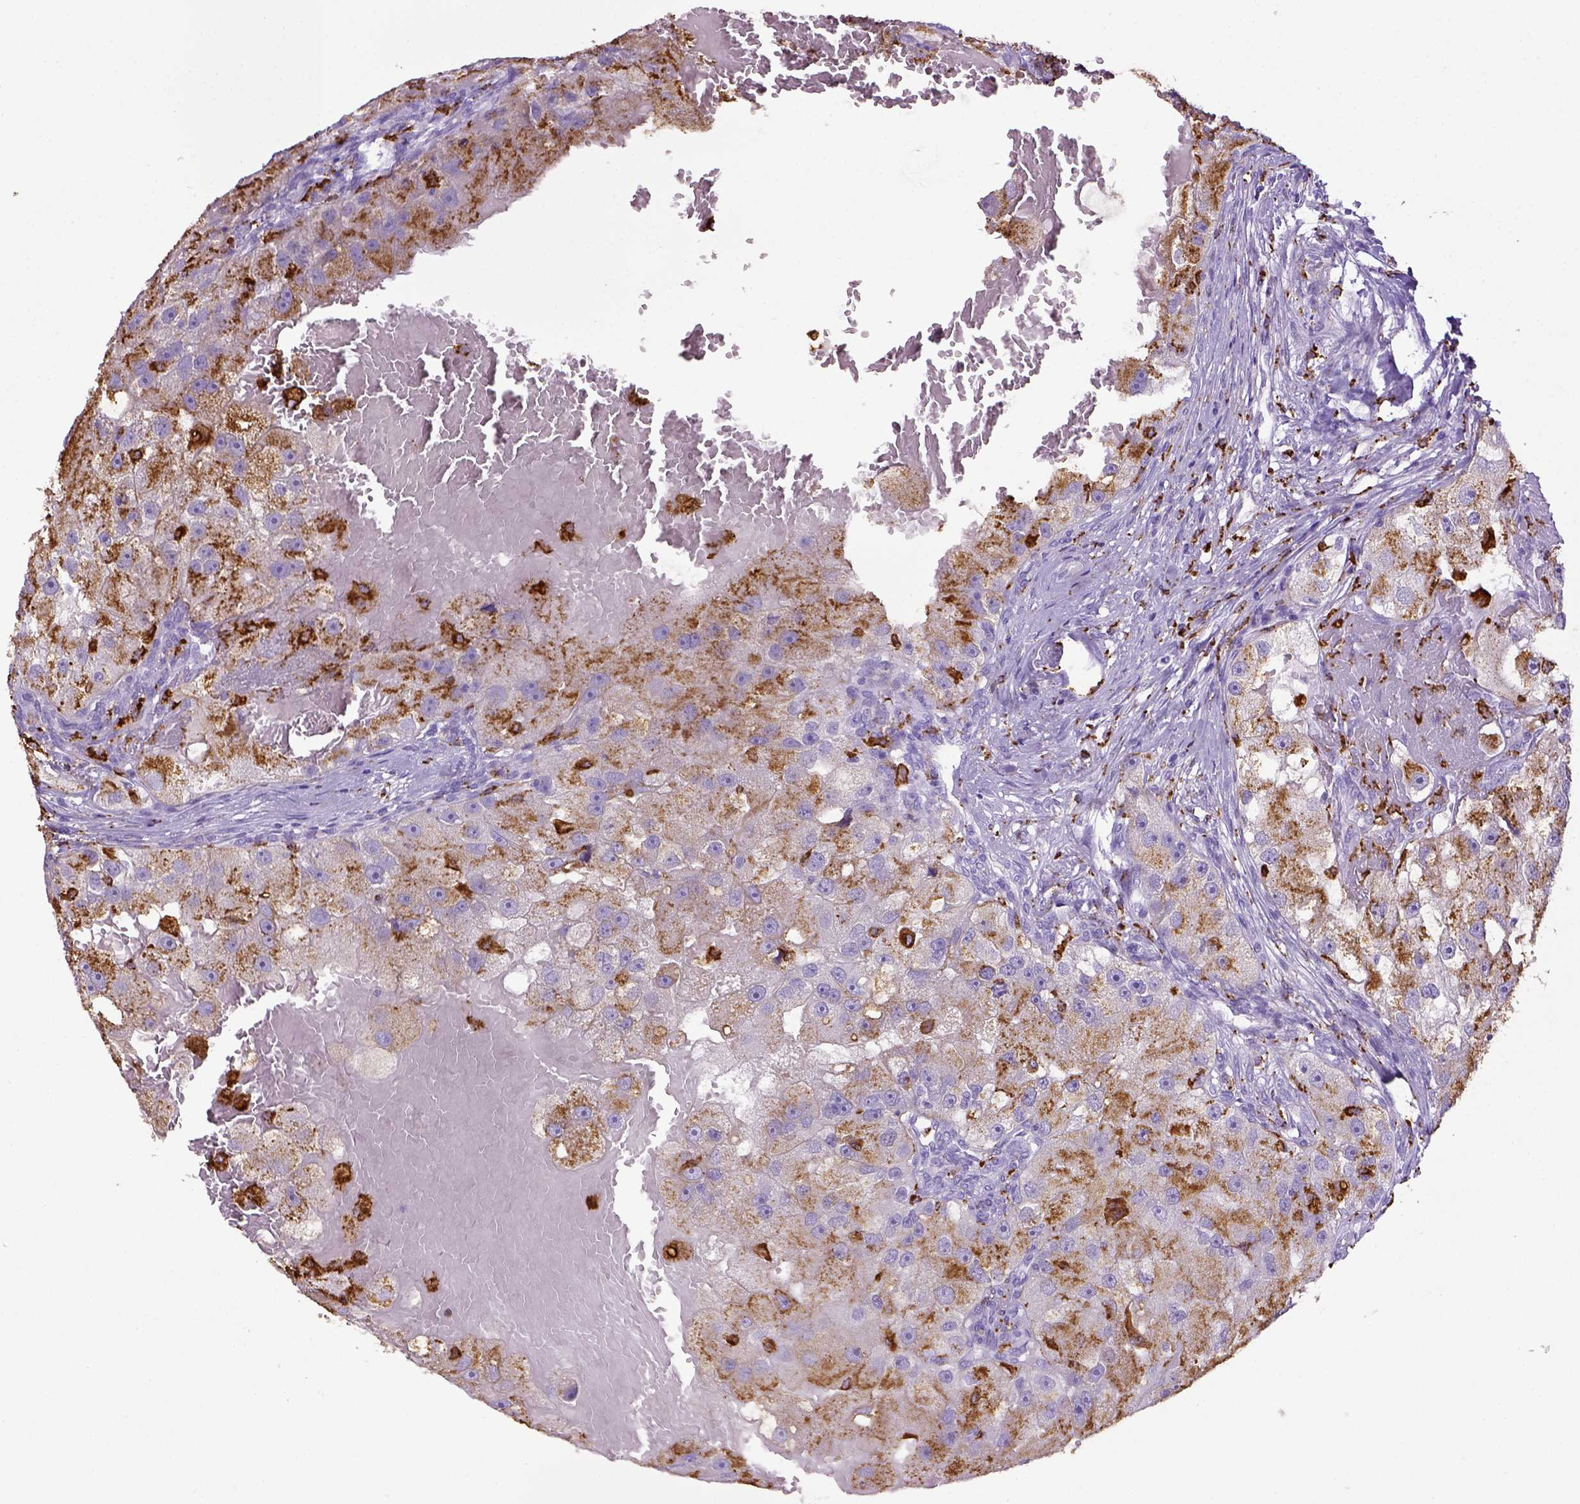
{"staining": {"intensity": "negative", "quantity": "none", "location": "none"}, "tissue": "renal cancer", "cell_type": "Tumor cells", "image_type": "cancer", "snomed": [{"axis": "morphology", "description": "Adenocarcinoma, NOS"}, {"axis": "topography", "description": "Kidney"}], "caption": "Human renal cancer (adenocarcinoma) stained for a protein using immunohistochemistry demonstrates no staining in tumor cells.", "gene": "CD68", "patient": {"sex": "male", "age": 63}}